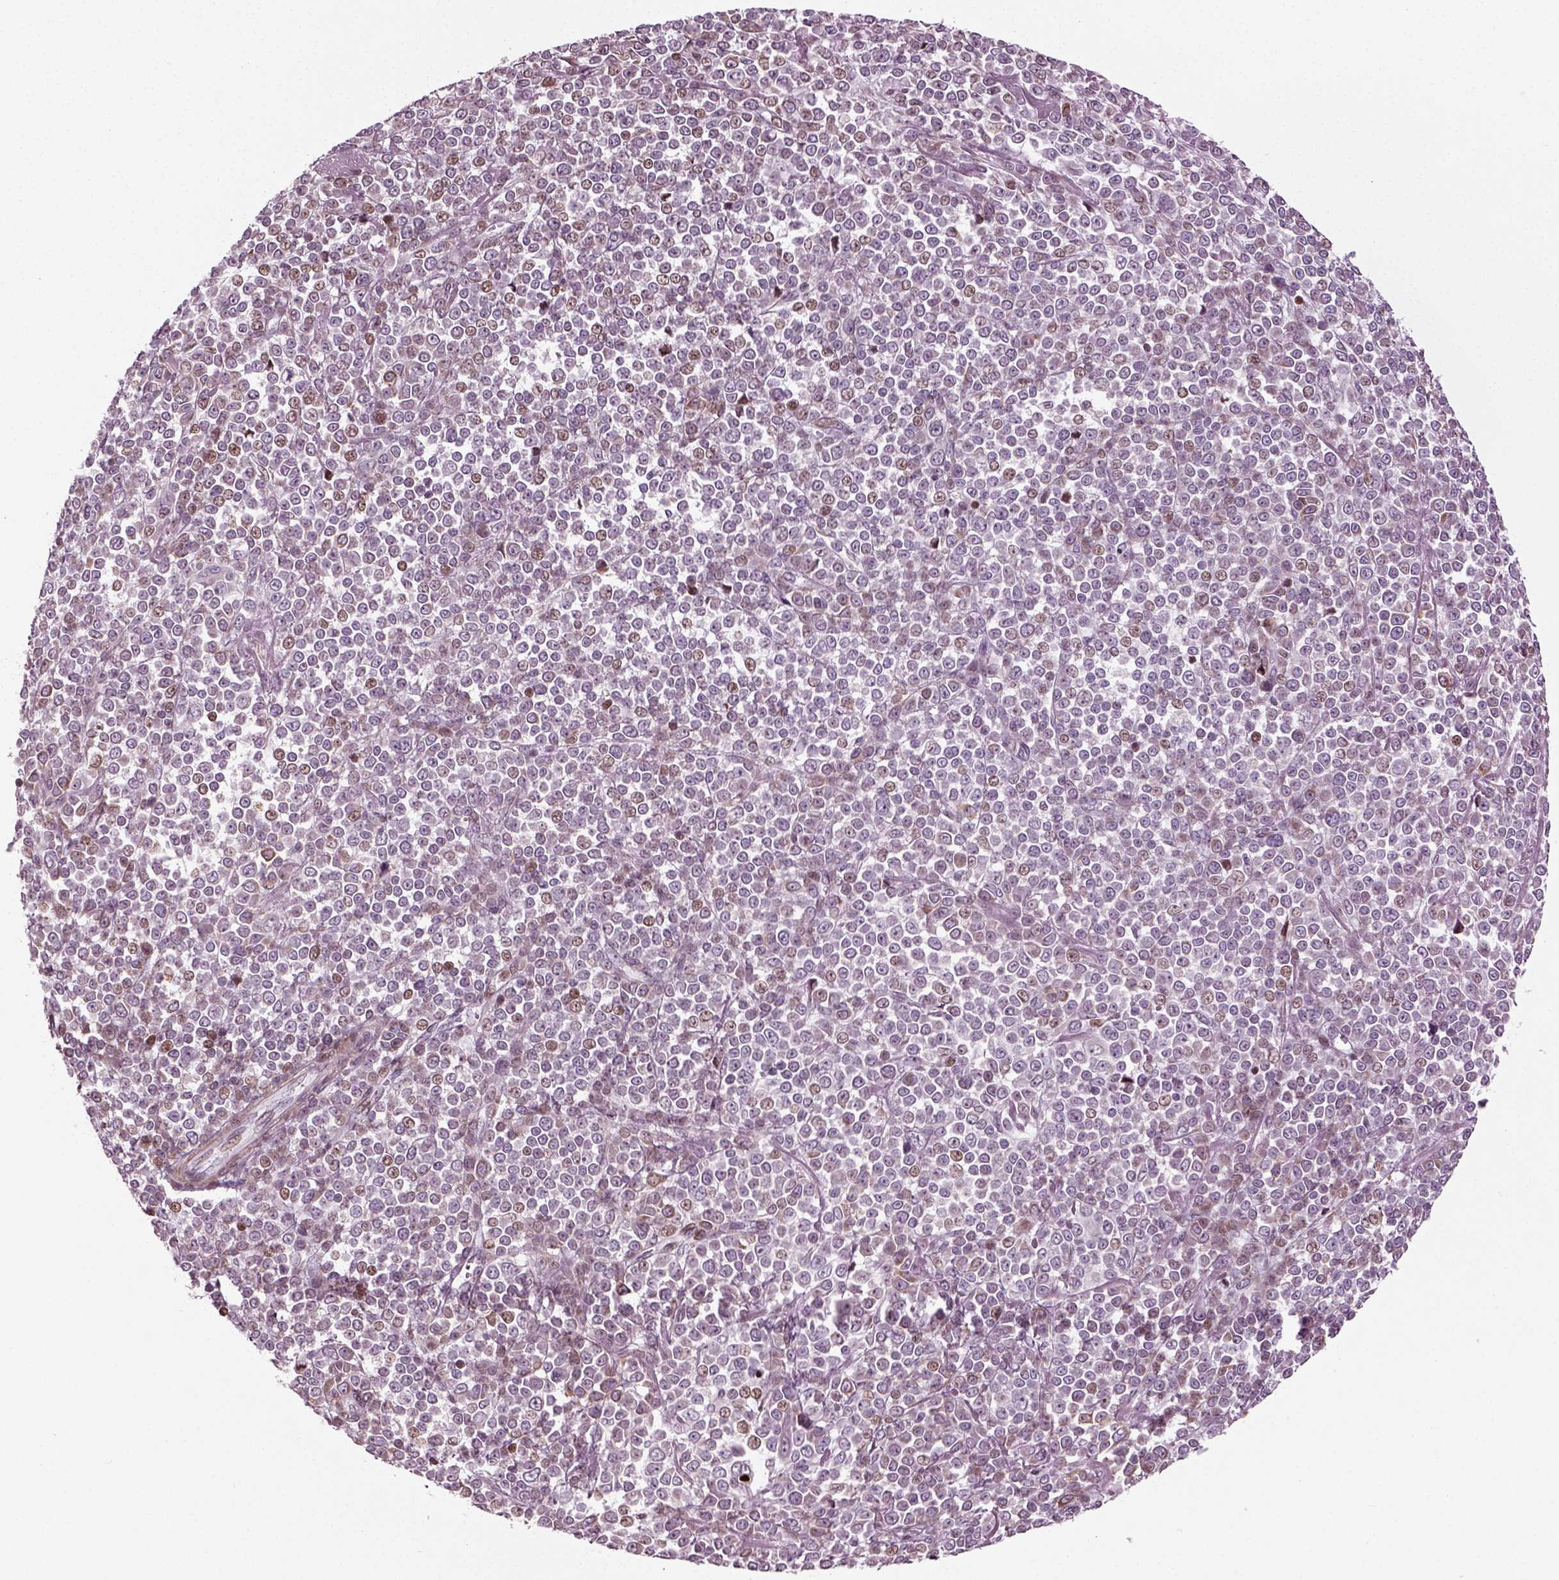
{"staining": {"intensity": "moderate", "quantity": "<25%", "location": "nuclear"}, "tissue": "melanoma", "cell_type": "Tumor cells", "image_type": "cancer", "snomed": [{"axis": "morphology", "description": "Malignant melanoma, NOS"}, {"axis": "topography", "description": "Skin"}], "caption": "High-magnification brightfield microscopy of melanoma stained with DAB (3,3'-diaminobenzidine) (brown) and counterstained with hematoxylin (blue). tumor cells exhibit moderate nuclear staining is present in approximately<25% of cells.", "gene": "HEYL", "patient": {"sex": "female", "age": 95}}